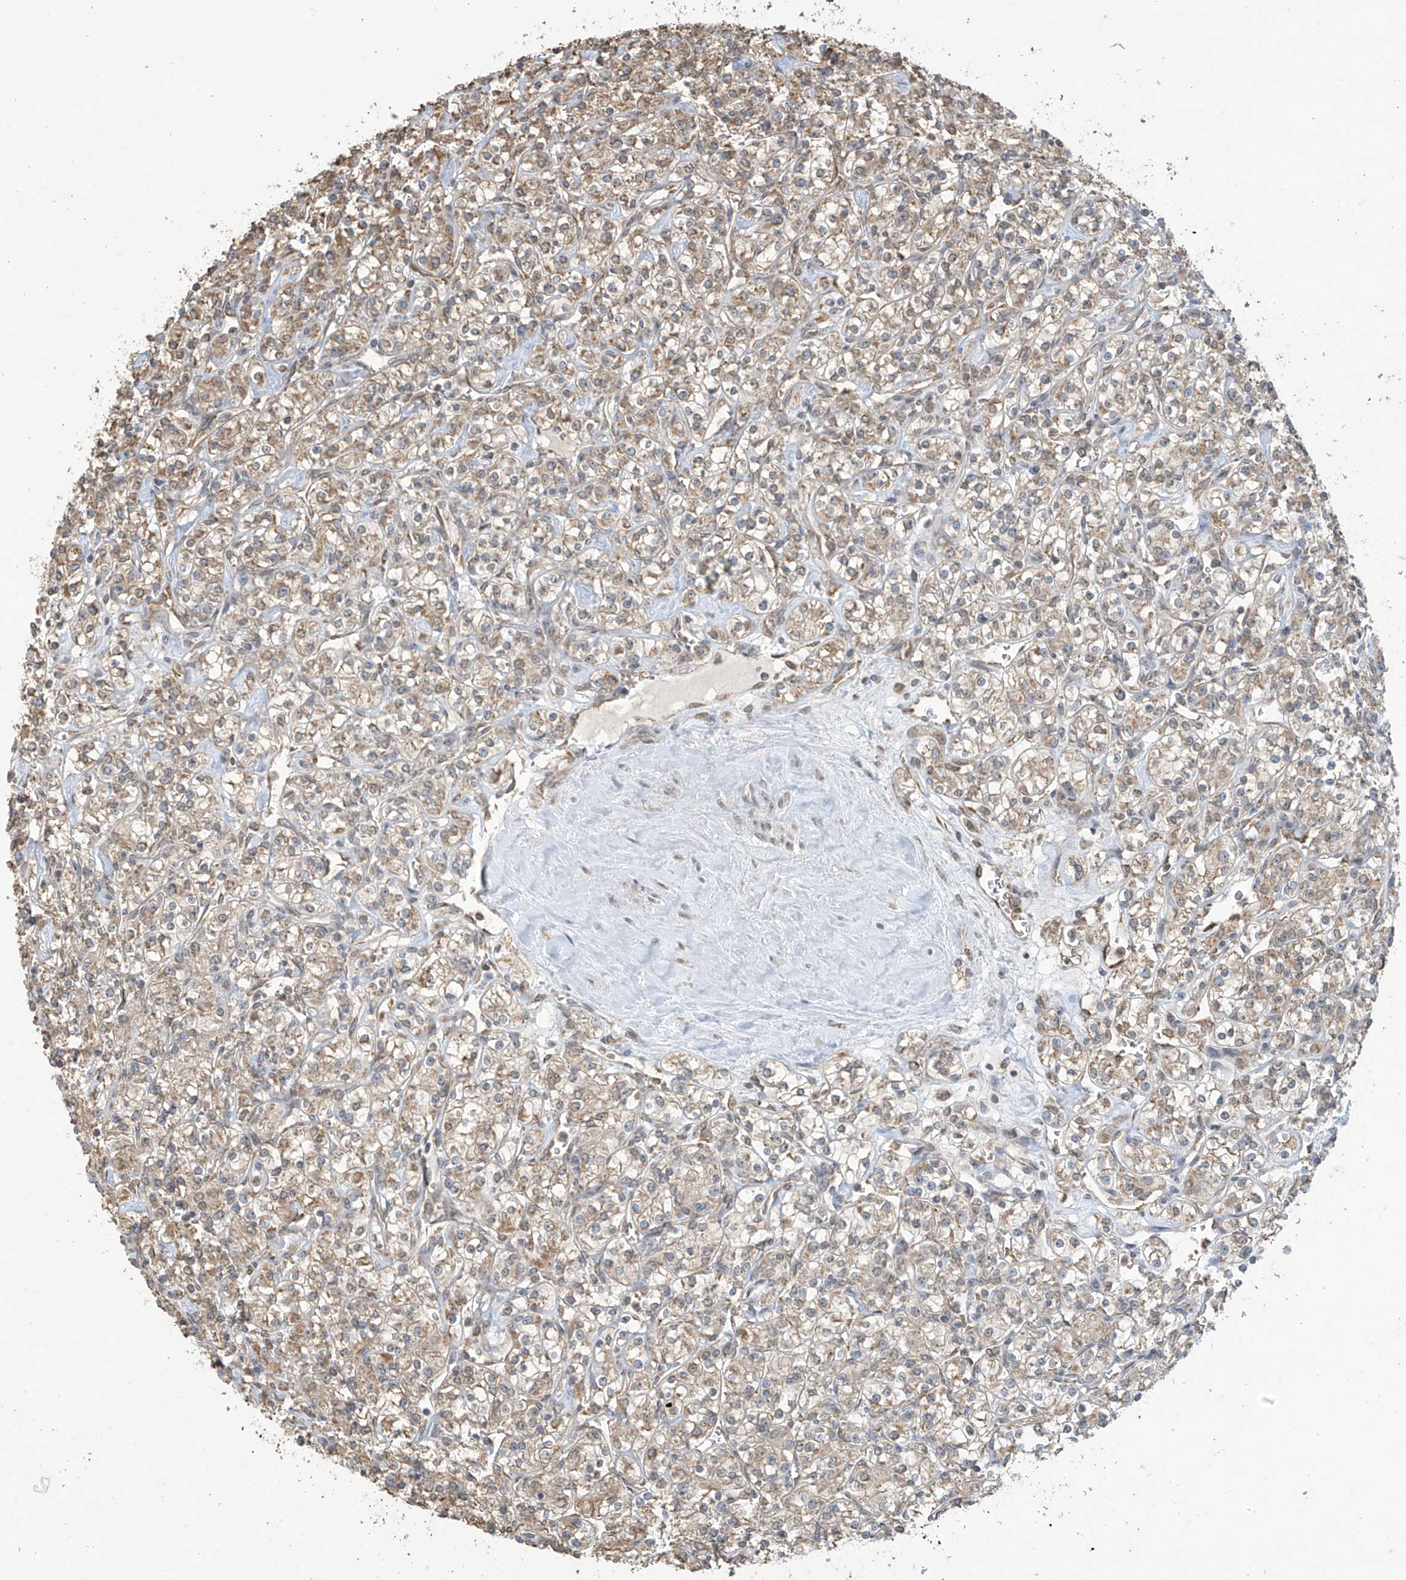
{"staining": {"intensity": "moderate", "quantity": ">75%", "location": "cytoplasmic/membranous"}, "tissue": "renal cancer", "cell_type": "Tumor cells", "image_type": "cancer", "snomed": [{"axis": "morphology", "description": "Adenocarcinoma, NOS"}, {"axis": "topography", "description": "Kidney"}], "caption": "Renal adenocarcinoma stained with a brown dye exhibits moderate cytoplasmic/membranous positive positivity in about >75% of tumor cells.", "gene": "KIAA1522", "patient": {"sex": "male", "age": 77}}